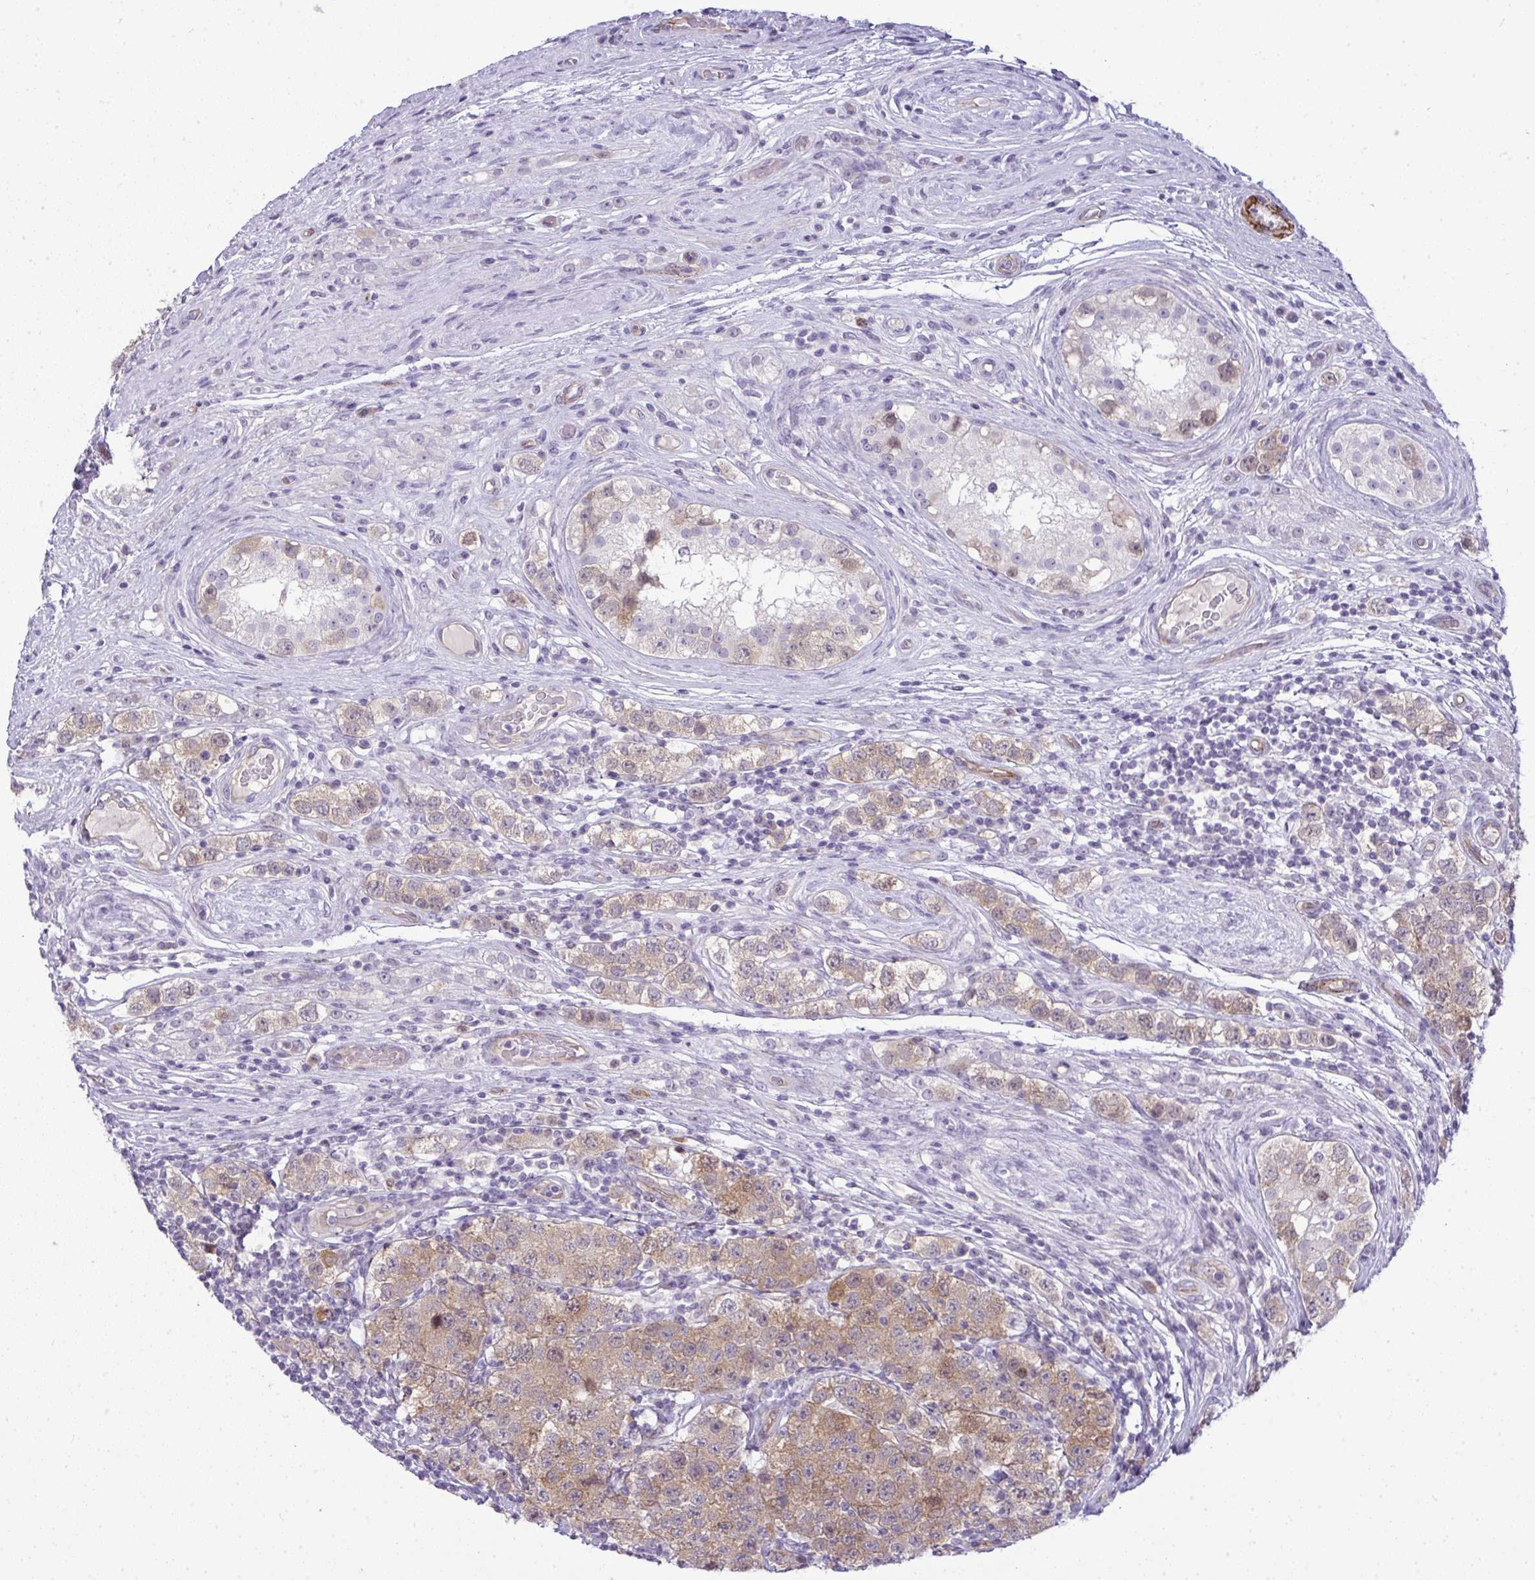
{"staining": {"intensity": "weak", "quantity": "25%-75%", "location": "cytoplasmic/membranous"}, "tissue": "testis cancer", "cell_type": "Tumor cells", "image_type": "cancer", "snomed": [{"axis": "morphology", "description": "Seminoma, NOS"}, {"axis": "topography", "description": "Testis"}], "caption": "IHC image of testis cancer stained for a protein (brown), which displays low levels of weak cytoplasmic/membranous positivity in about 25%-75% of tumor cells.", "gene": "UBE2S", "patient": {"sex": "male", "age": 34}}